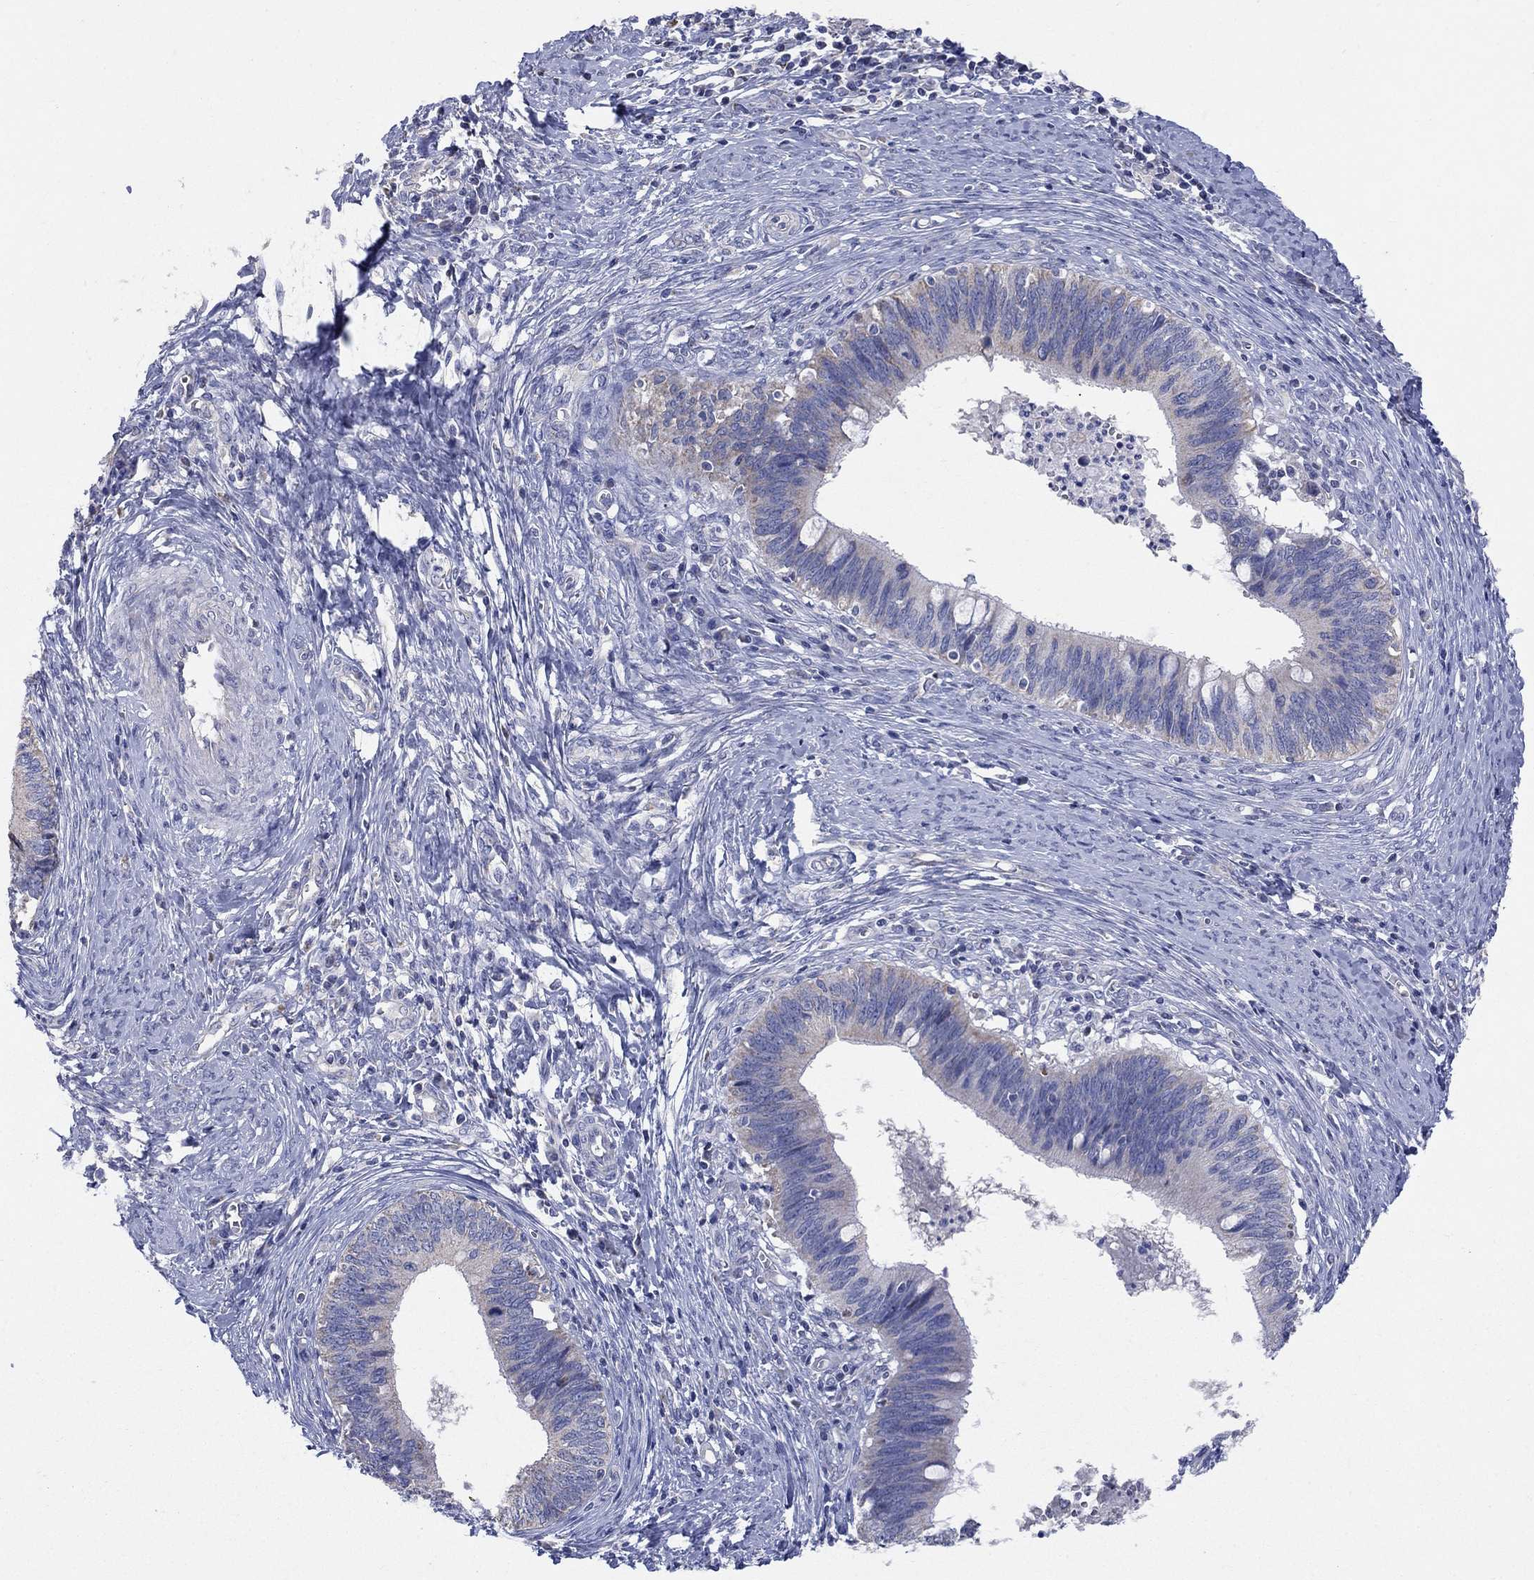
{"staining": {"intensity": "negative", "quantity": "none", "location": "none"}, "tissue": "cervical cancer", "cell_type": "Tumor cells", "image_type": "cancer", "snomed": [{"axis": "morphology", "description": "Adenocarcinoma, NOS"}, {"axis": "topography", "description": "Cervix"}], "caption": "The micrograph exhibits no staining of tumor cells in cervical cancer (adenocarcinoma).", "gene": "CLVS1", "patient": {"sex": "female", "age": 42}}